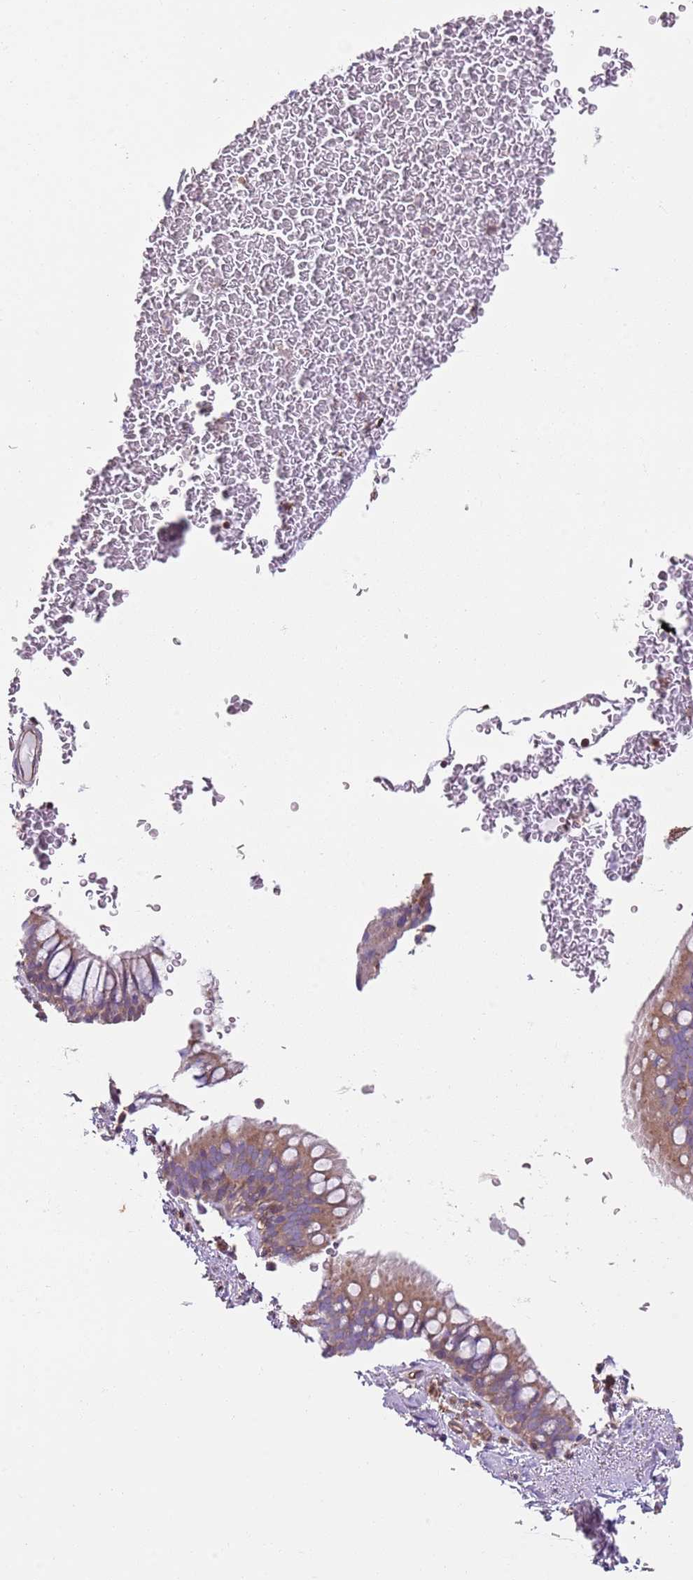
{"staining": {"intensity": "moderate", "quantity": "25%-75%", "location": "cytoplasmic/membranous"}, "tissue": "bronchus", "cell_type": "Respiratory epithelial cells", "image_type": "normal", "snomed": [{"axis": "morphology", "description": "Normal tissue, NOS"}, {"axis": "topography", "description": "Cartilage tissue"}, {"axis": "topography", "description": "Bronchus"}], "caption": "Unremarkable bronchus shows moderate cytoplasmic/membranous expression in approximately 25%-75% of respiratory epithelial cells.", "gene": "GNAI1", "patient": {"sex": "female", "age": 36}}